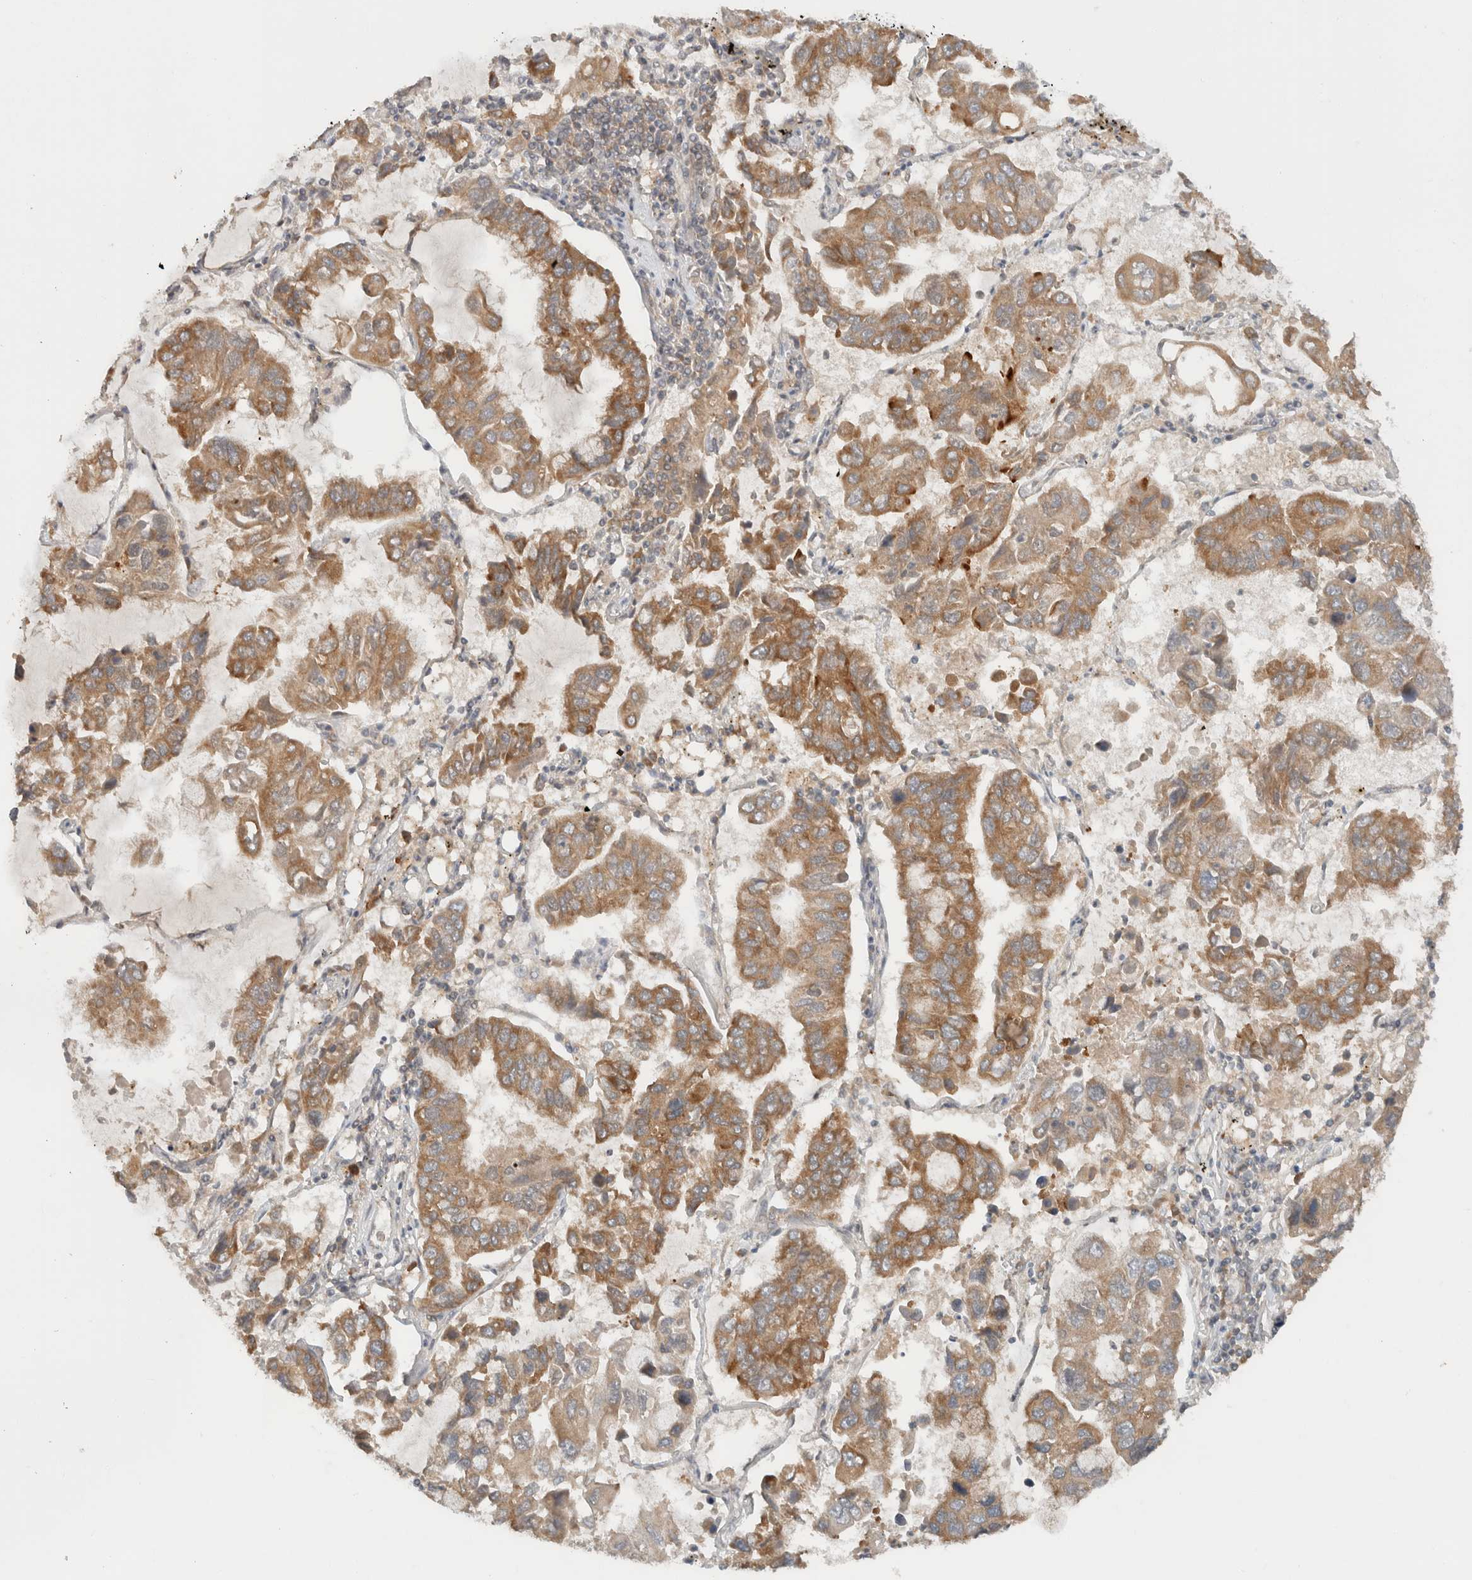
{"staining": {"intensity": "moderate", "quantity": ">75%", "location": "cytoplasmic/membranous"}, "tissue": "lung cancer", "cell_type": "Tumor cells", "image_type": "cancer", "snomed": [{"axis": "morphology", "description": "Adenocarcinoma, NOS"}, {"axis": "topography", "description": "Lung"}], "caption": "Protein expression by immunohistochemistry (IHC) demonstrates moderate cytoplasmic/membranous staining in about >75% of tumor cells in adenocarcinoma (lung).", "gene": "ARFGEF2", "patient": {"sex": "male", "age": 64}}